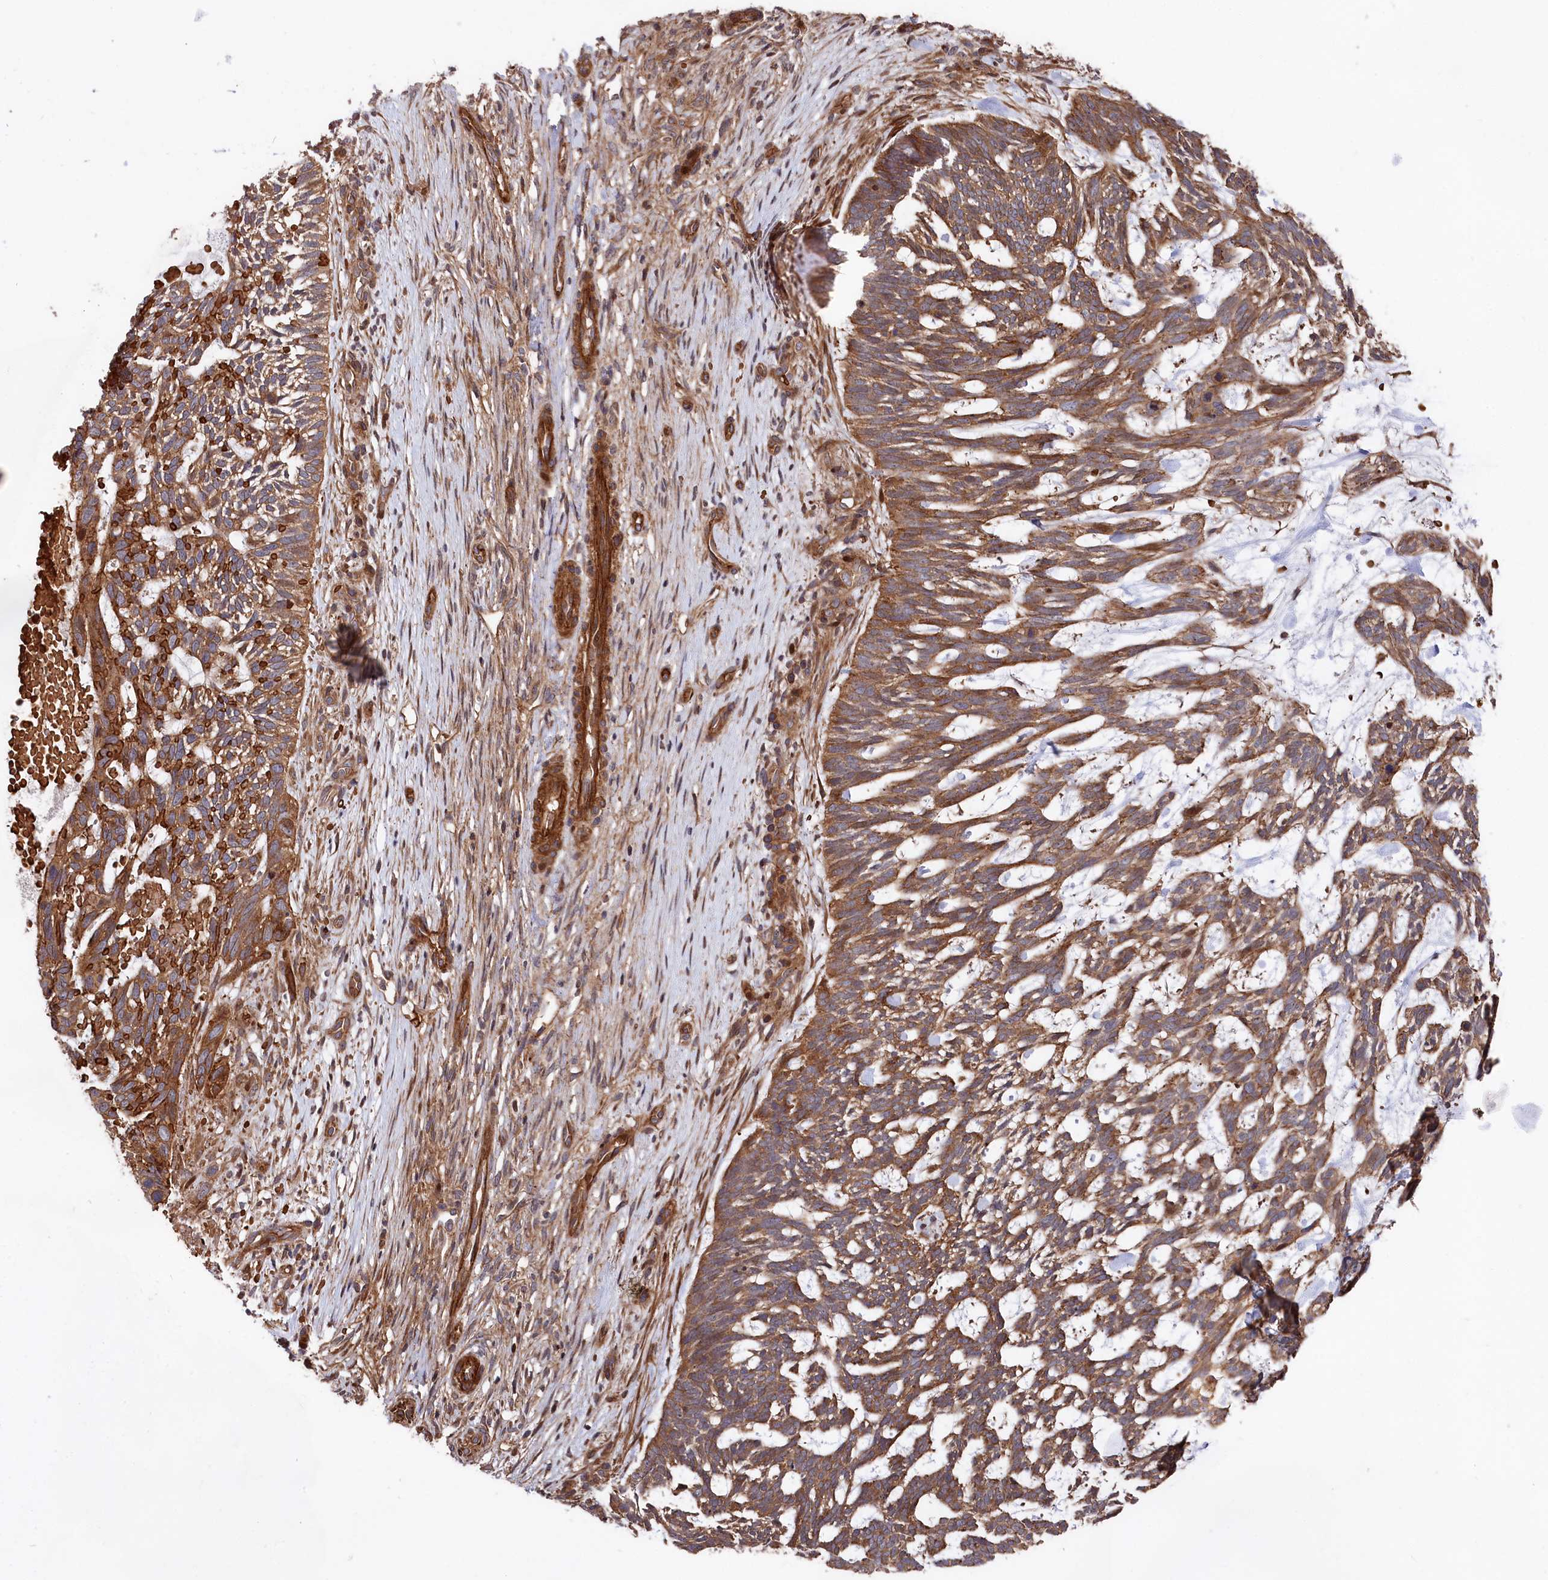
{"staining": {"intensity": "moderate", "quantity": ">75%", "location": "cytoplasmic/membranous"}, "tissue": "skin cancer", "cell_type": "Tumor cells", "image_type": "cancer", "snomed": [{"axis": "morphology", "description": "Basal cell carcinoma"}, {"axis": "topography", "description": "Skin"}], "caption": "This image demonstrates immunohistochemistry (IHC) staining of human skin cancer, with medium moderate cytoplasmic/membranous positivity in about >75% of tumor cells.", "gene": "TNKS1BP1", "patient": {"sex": "male", "age": 88}}